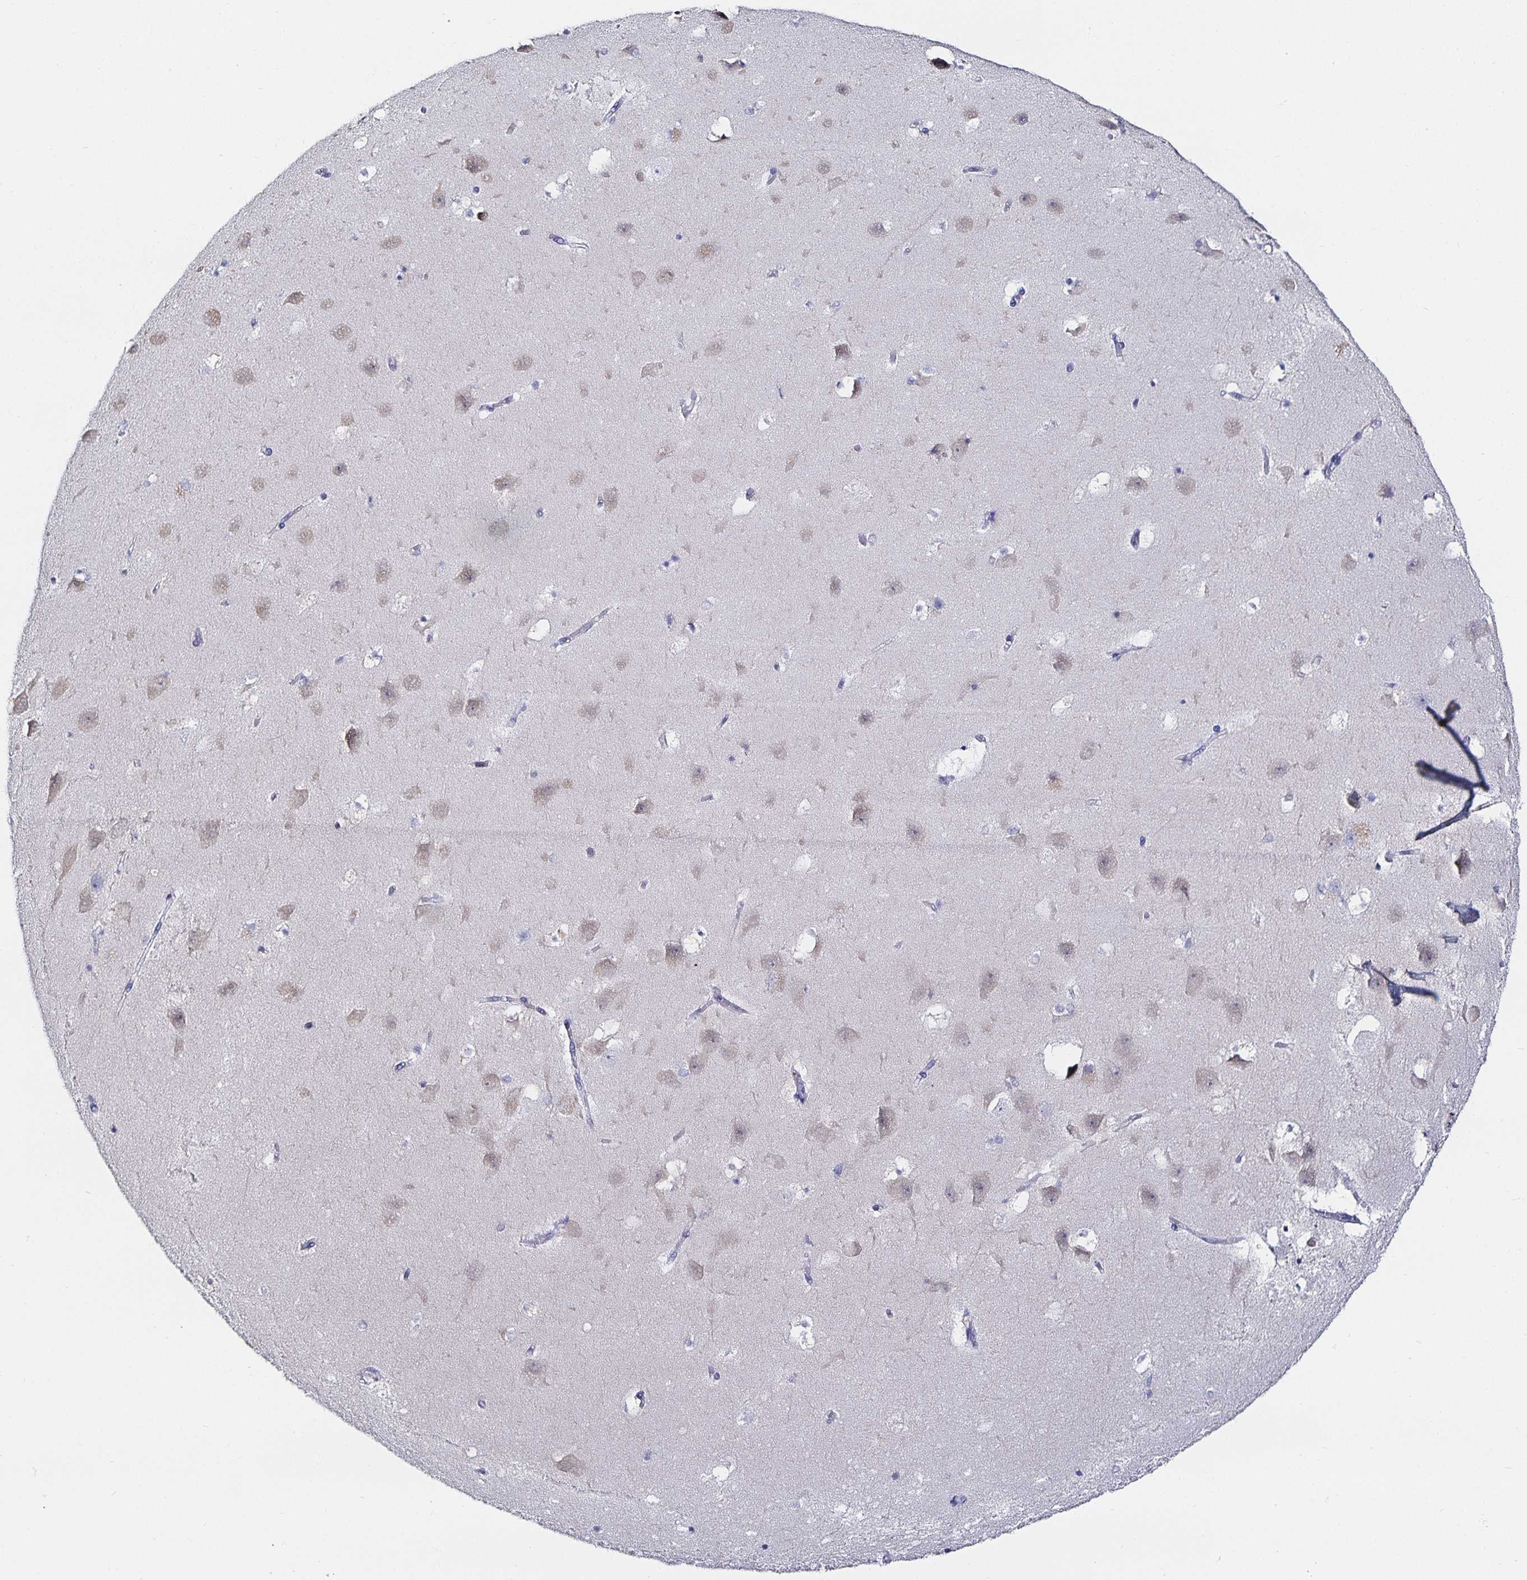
{"staining": {"intensity": "negative", "quantity": "none", "location": "none"}, "tissue": "hippocampus", "cell_type": "Glial cells", "image_type": "normal", "snomed": [{"axis": "morphology", "description": "Normal tissue, NOS"}, {"axis": "topography", "description": "Hippocampus"}], "caption": "Glial cells show no significant expression in benign hippocampus. (DAB (3,3'-diaminobenzidine) immunohistochemistry (IHC) visualized using brightfield microscopy, high magnification).", "gene": "TTR", "patient": {"sex": "male", "age": 58}}